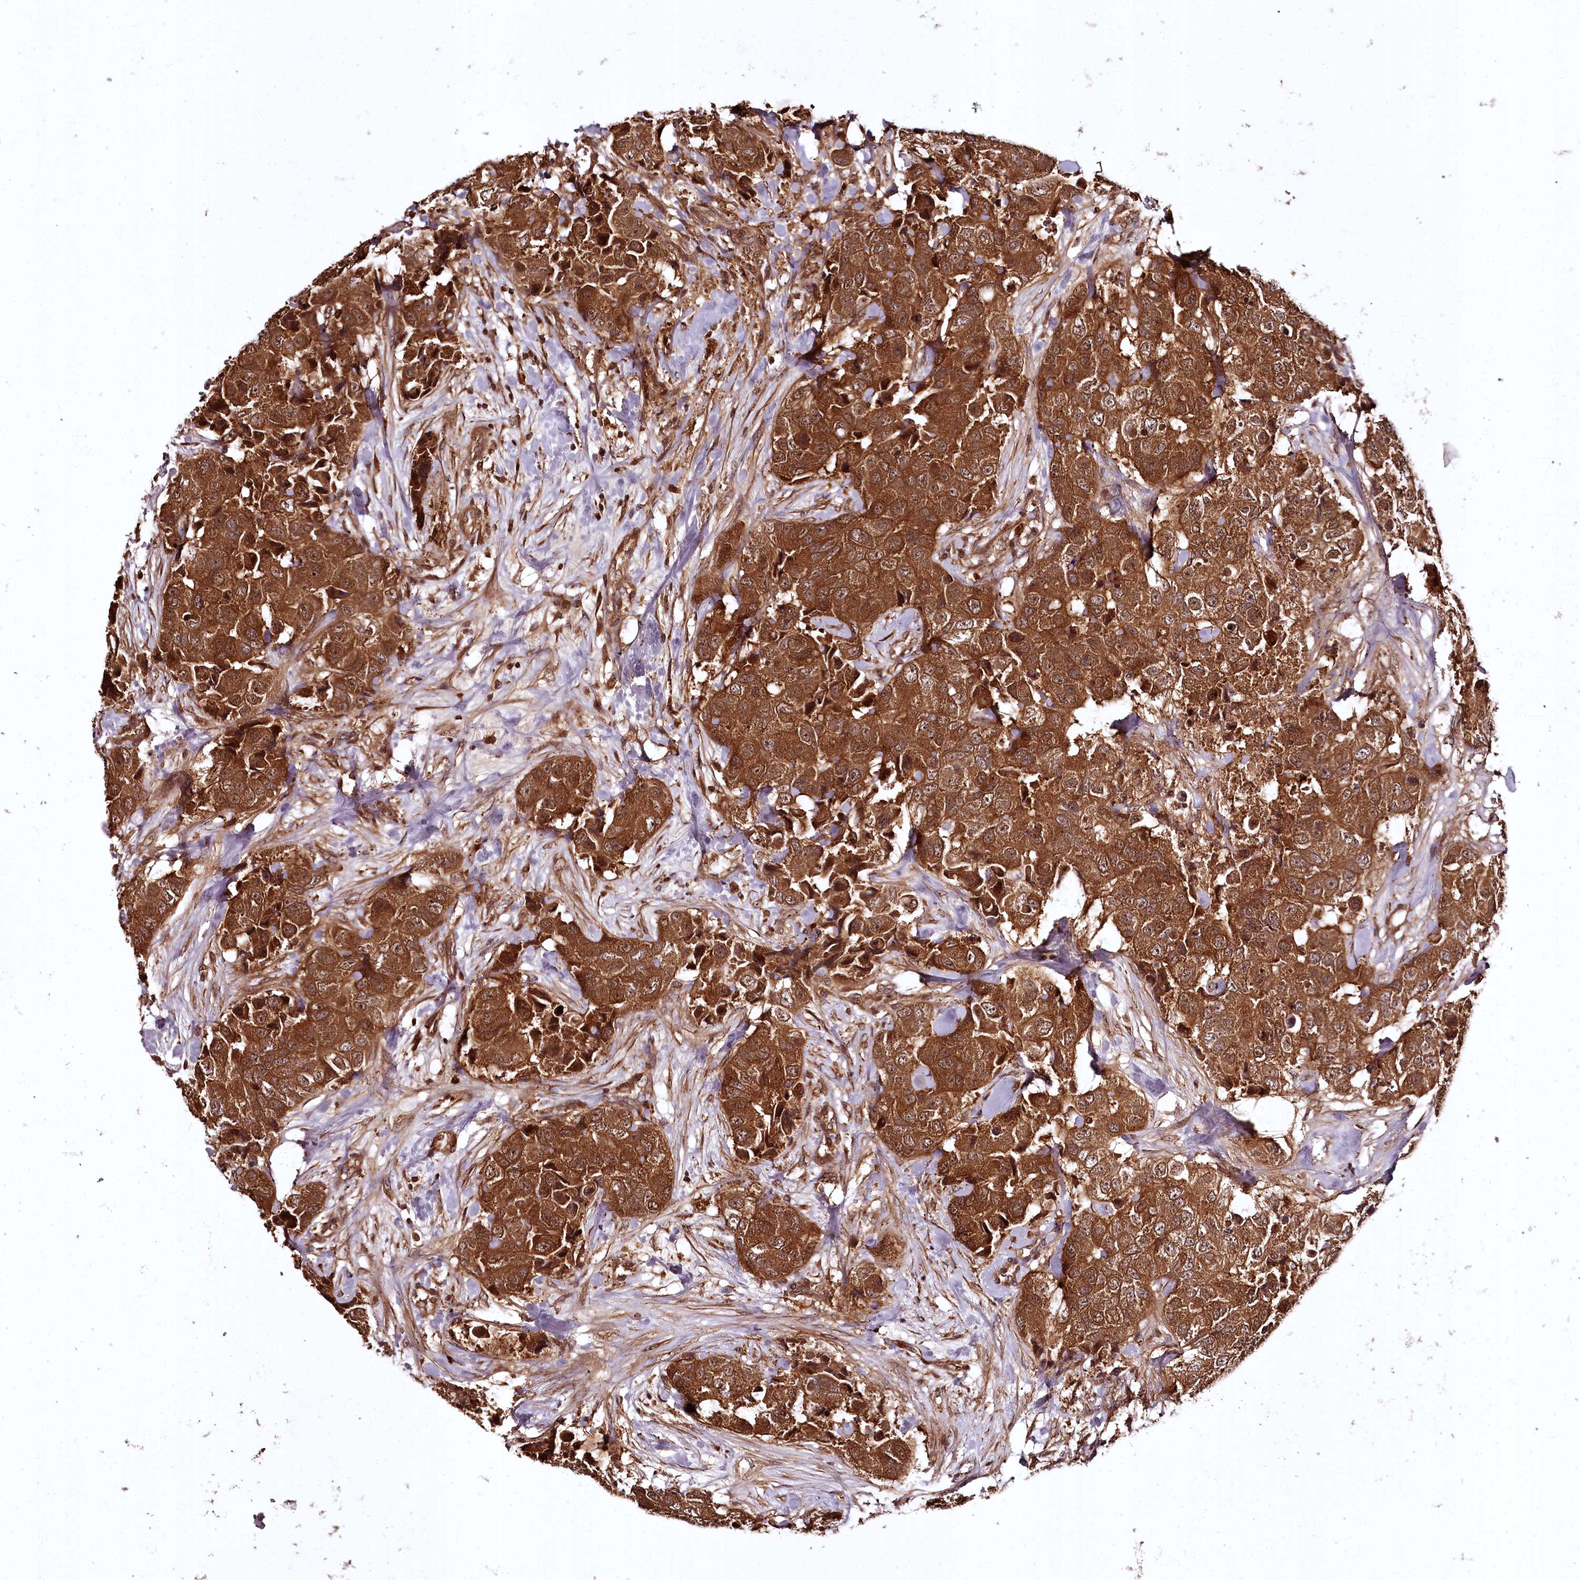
{"staining": {"intensity": "strong", "quantity": ">75%", "location": "cytoplasmic/membranous"}, "tissue": "breast cancer", "cell_type": "Tumor cells", "image_type": "cancer", "snomed": [{"axis": "morphology", "description": "Duct carcinoma"}, {"axis": "topography", "description": "Breast"}], "caption": "Immunohistochemical staining of breast cancer (invasive ductal carcinoma) shows strong cytoplasmic/membranous protein expression in about >75% of tumor cells. The protein of interest is shown in brown color, while the nuclei are stained blue.", "gene": "TTC12", "patient": {"sex": "female", "age": 62}}